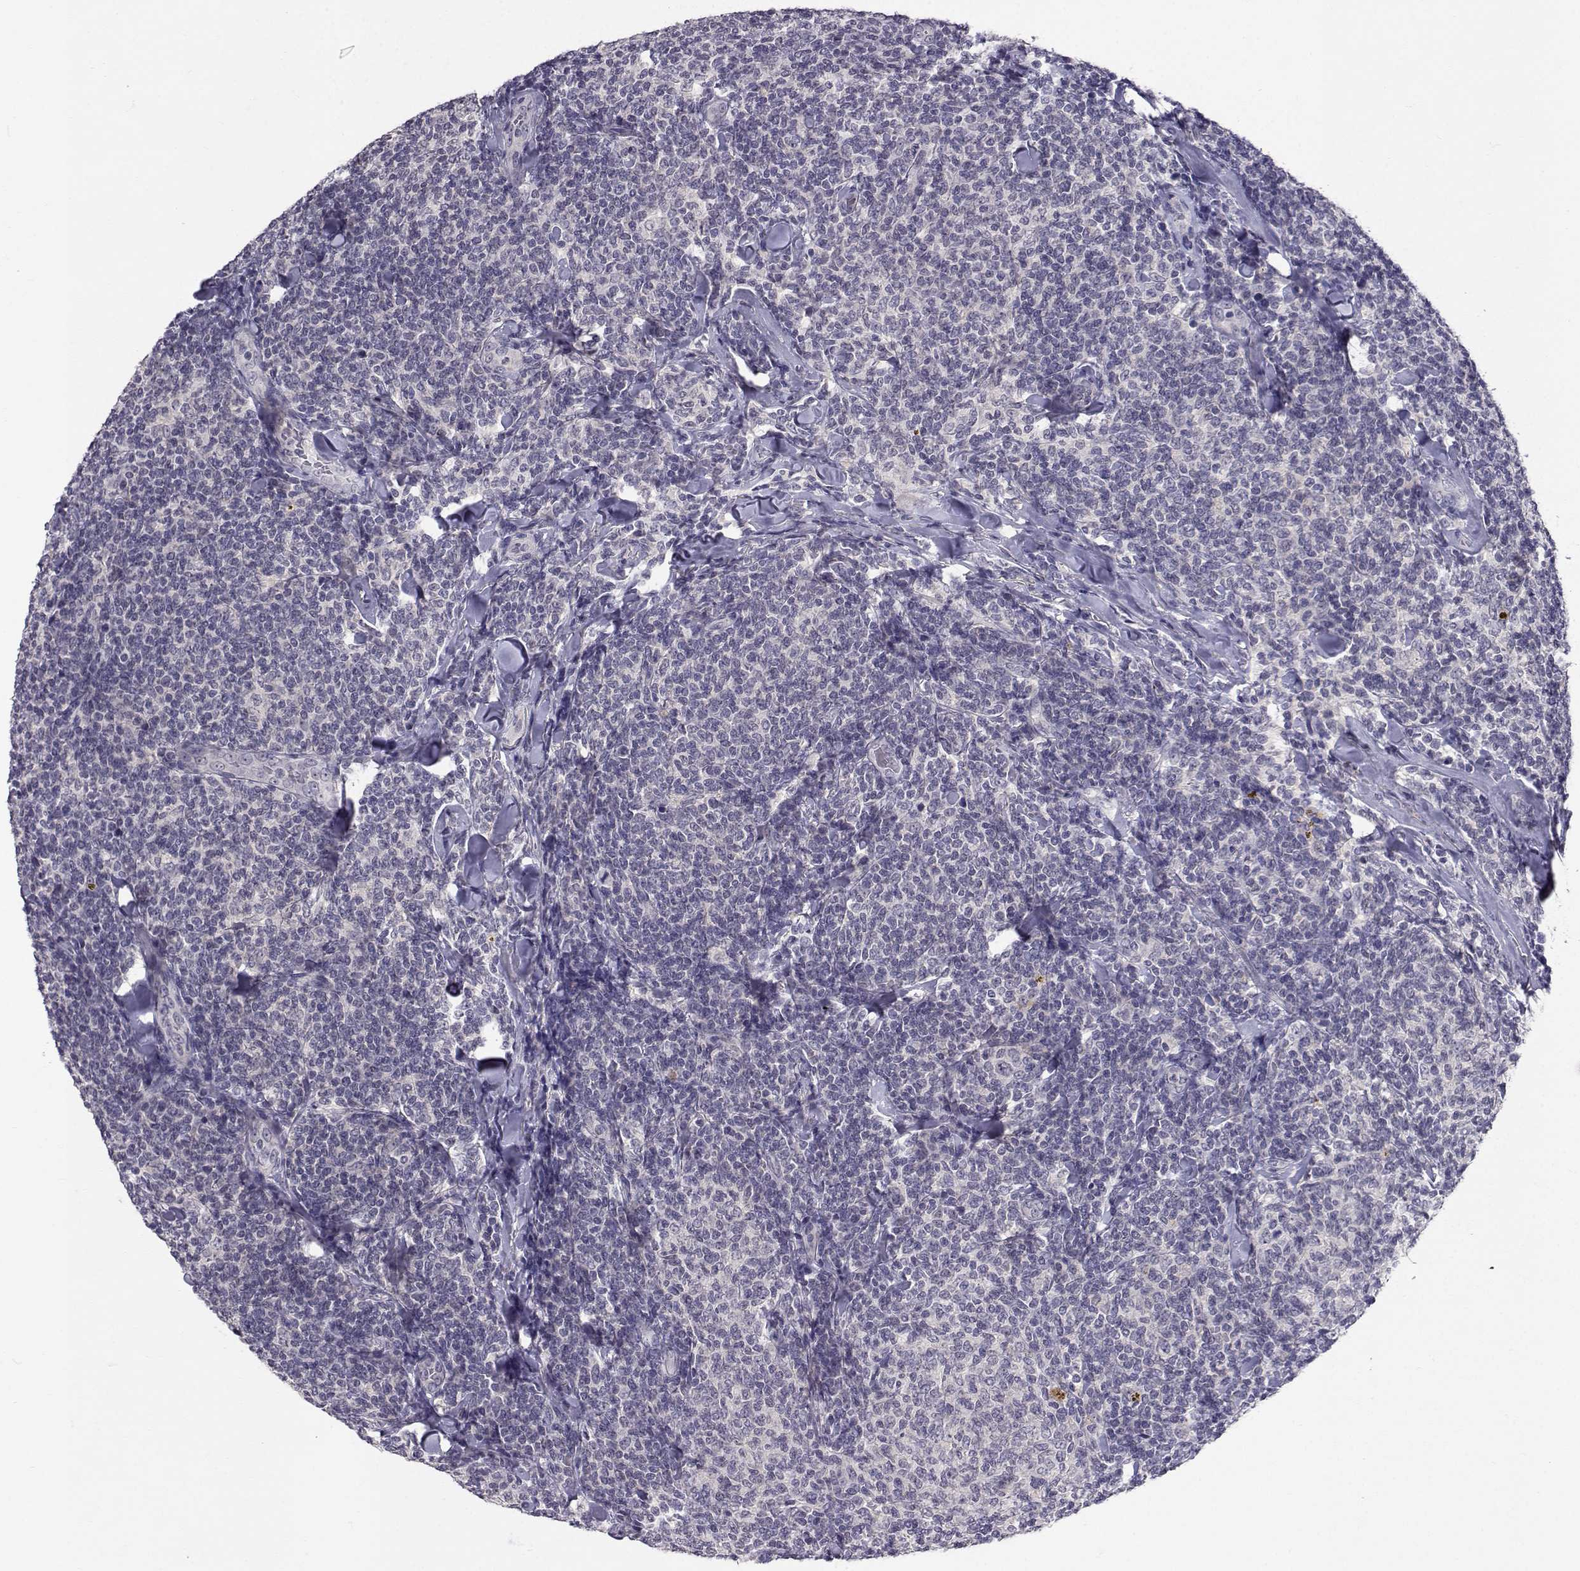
{"staining": {"intensity": "negative", "quantity": "none", "location": "none"}, "tissue": "lymphoma", "cell_type": "Tumor cells", "image_type": "cancer", "snomed": [{"axis": "morphology", "description": "Malignant lymphoma, non-Hodgkin's type, Low grade"}, {"axis": "topography", "description": "Lymph node"}], "caption": "IHC micrograph of neoplastic tissue: human lymphoma stained with DAB (3,3'-diaminobenzidine) exhibits no significant protein positivity in tumor cells. Brightfield microscopy of IHC stained with DAB (brown) and hematoxylin (blue), captured at high magnification.", "gene": "SLC6A3", "patient": {"sex": "female", "age": 56}}